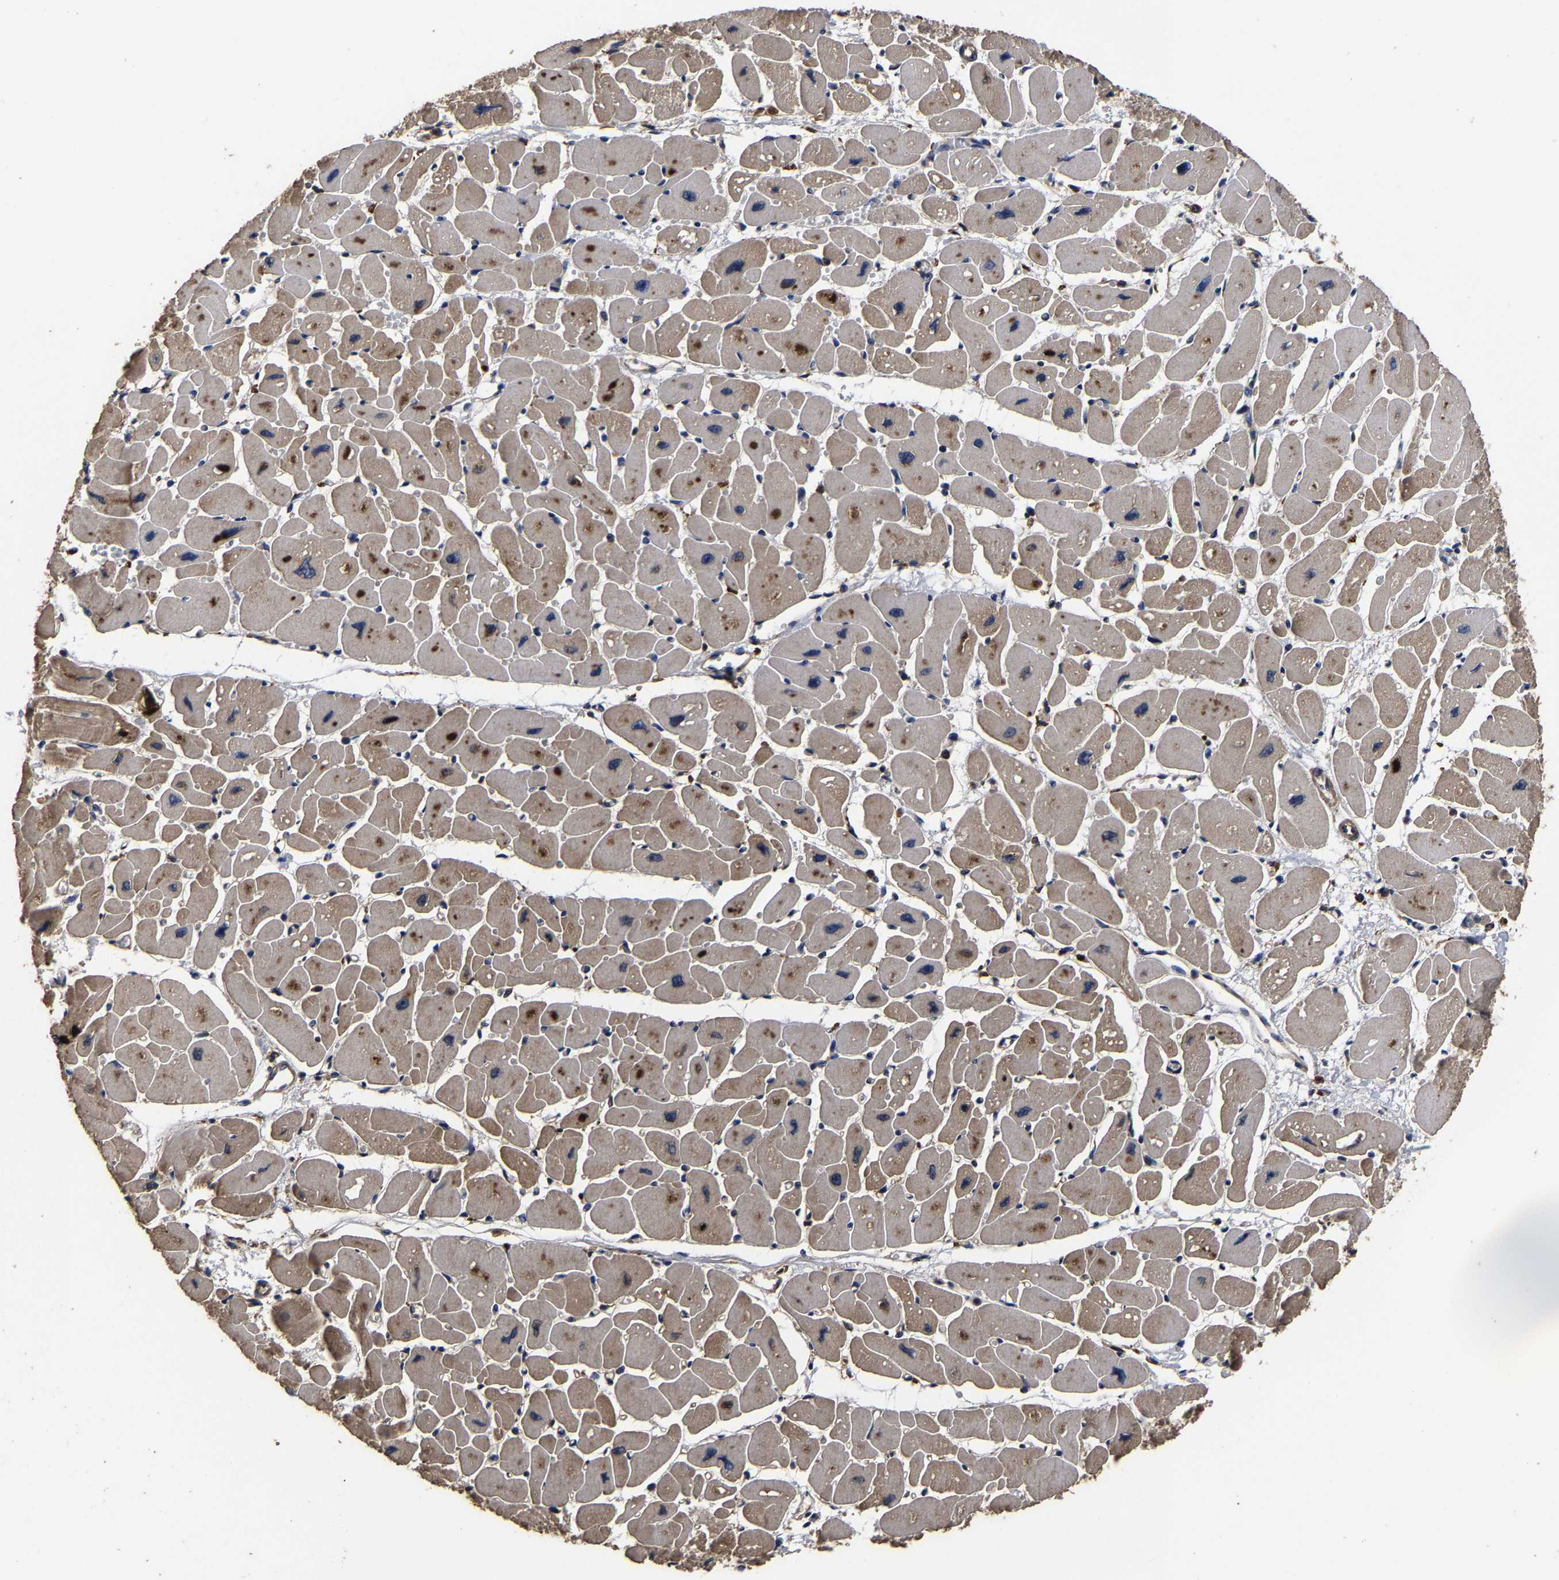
{"staining": {"intensity": "moderate", "quantity": ">75%", "location": "cytoplasmic/membranous"}, "tissue": "heart muscle", "cell_type": "Cardiomyocytes", "image_type": "normal", "snomed": [{"axis": "morphology", "description": "Normal tissue, NOS"}, {"axis": "topography", "description": "Heart"}], "caption": "Cardiomyocytes demonstrate medium levels of moderate cytoplasmic/membranous positivity in approximately >75% of cells in normal heart muscle.", "gene": "ITCH", "patient": {"sex": "female", "age": 54}}